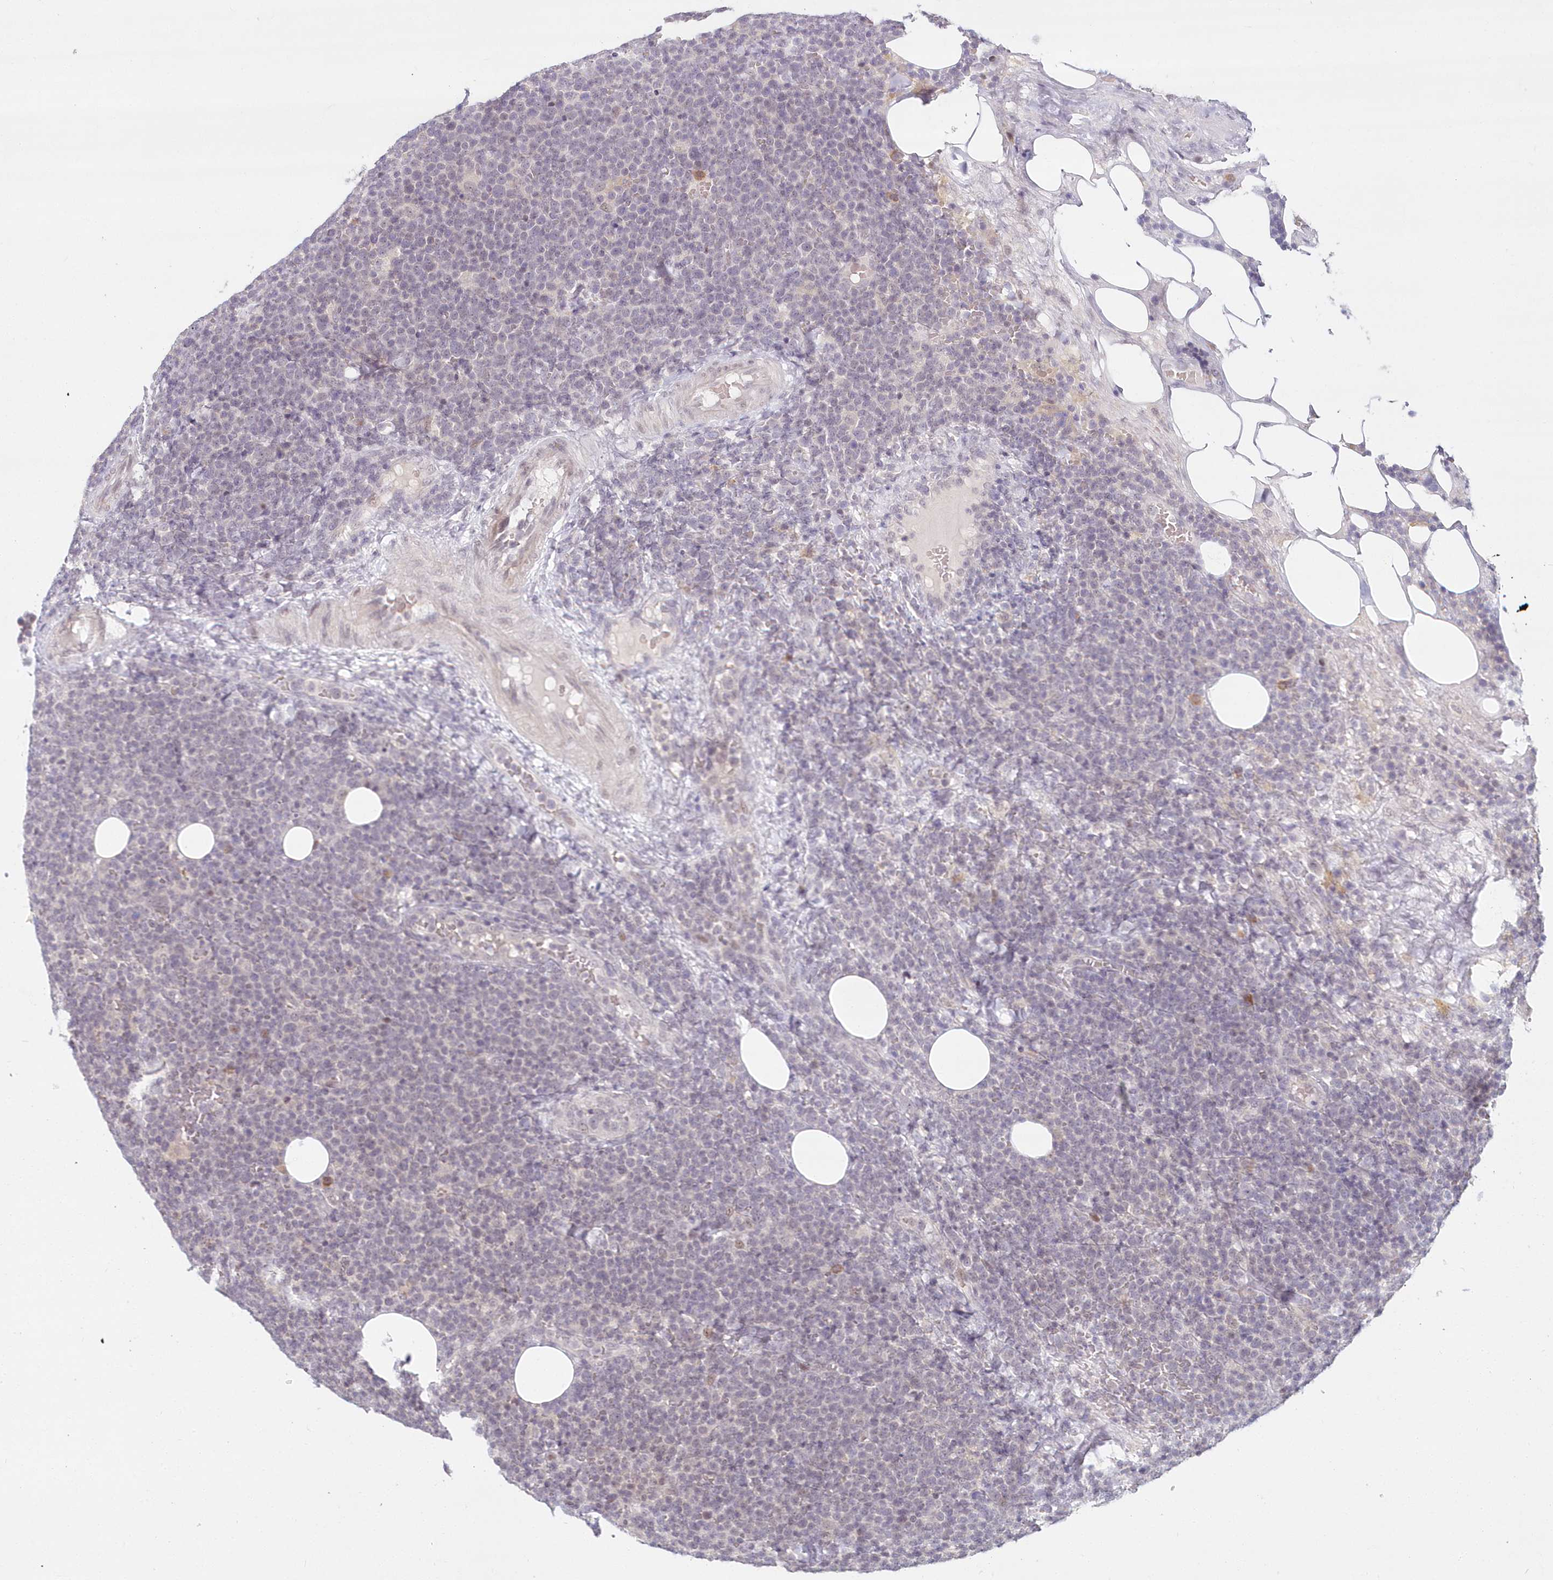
{"staining": {"intensity": "negative", "quantity": "none", "location": "none"}, "tissue": "lymphoma", "cell_type": "Tumor cells", "image_type": "cancer", "snomed": [{"axis": "morphology", "description": "Malignant lymphoma, non-Hodgkin's type, High grade"}, {"axis": "topography", "description": "Lymph node"}], "caption": "This is an immunohistochemistry (IHC) image of human malignant lymphoma, non-Hodgkin's type (high-grade). There is no expression in tumor cells.", "gene": "HYCC2", "patient": {"sex": "male", "age": 61}}